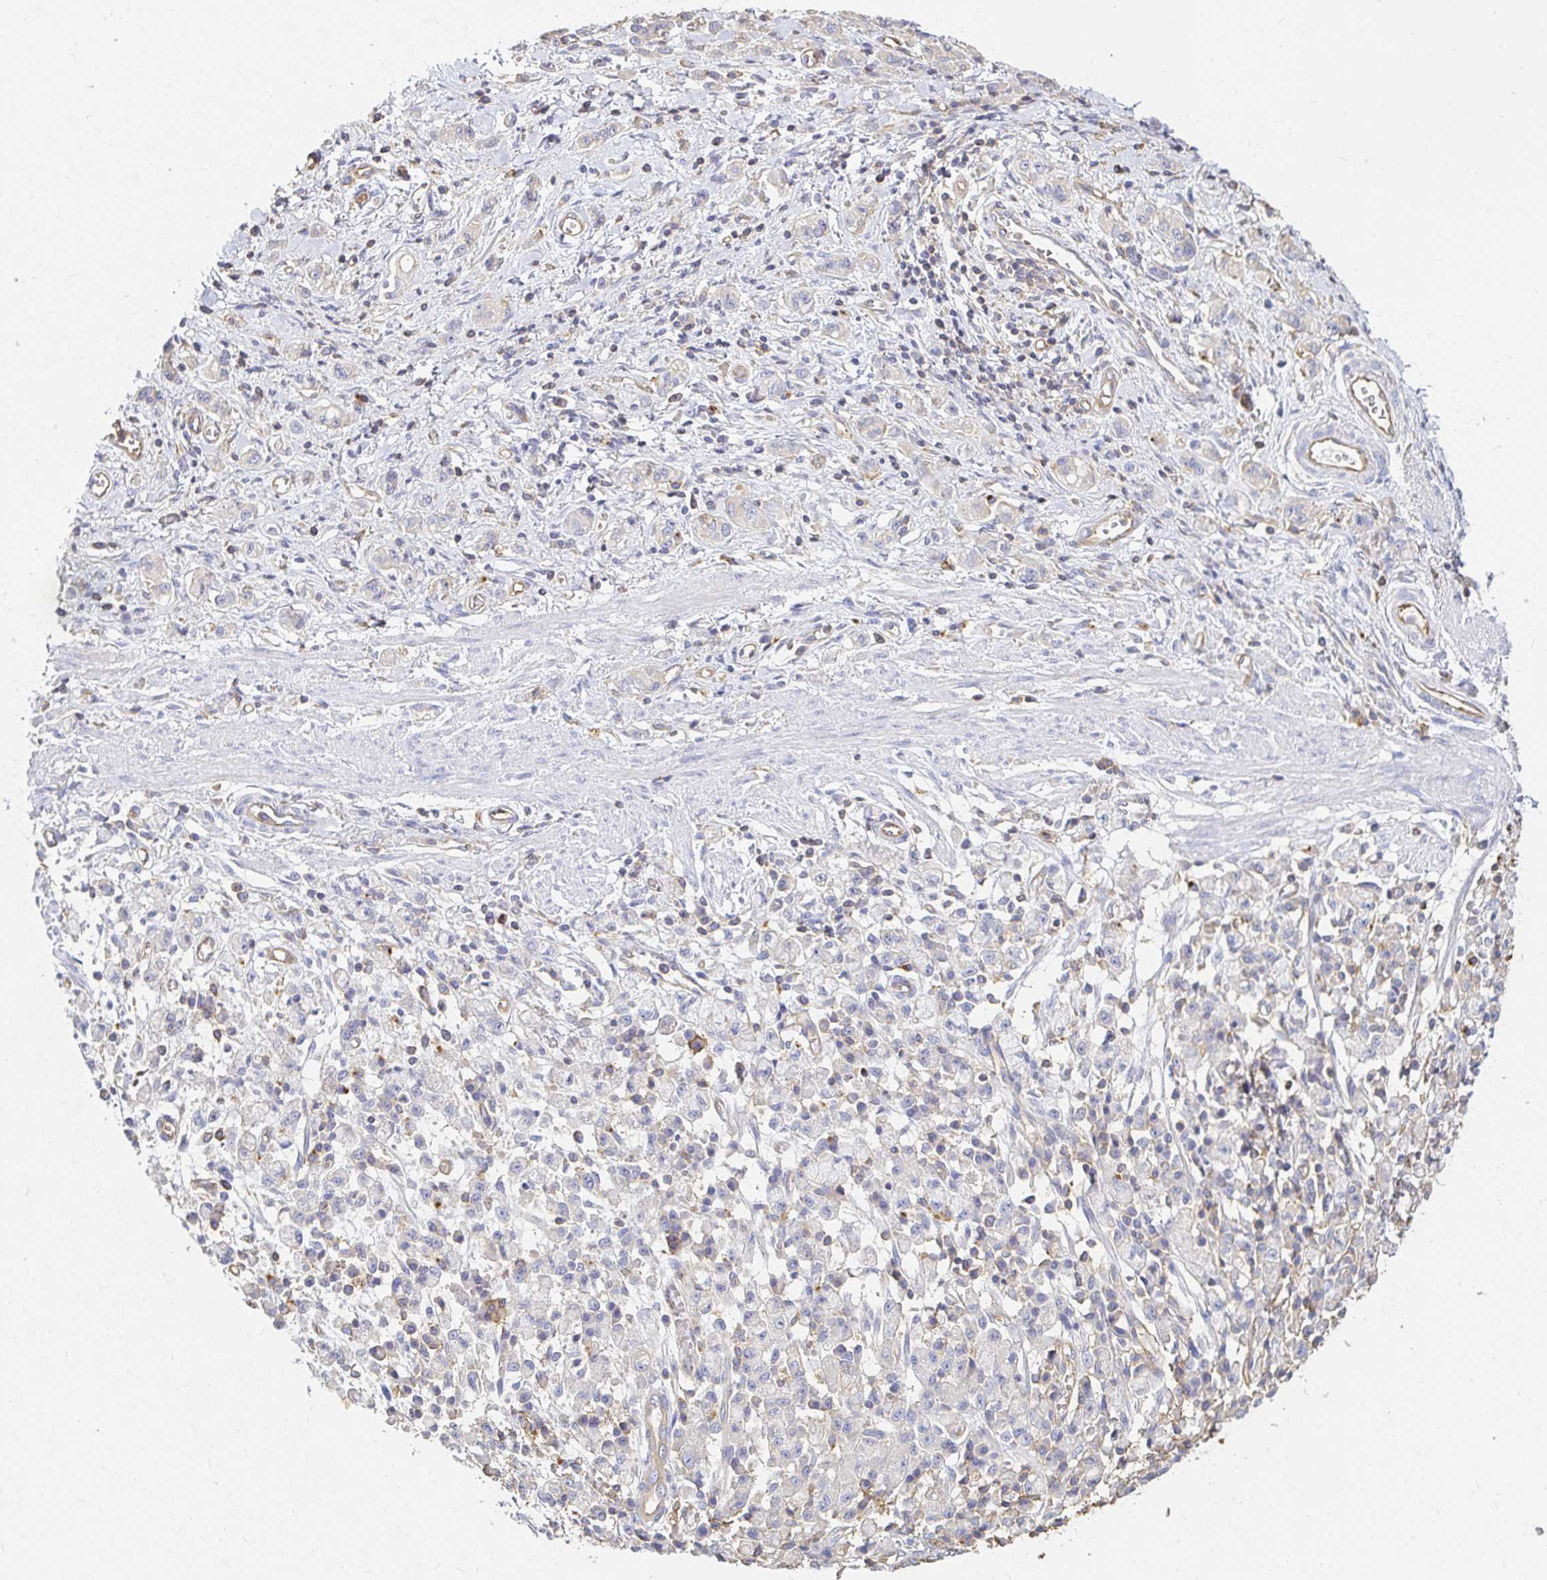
{"staining": {"intensity": "negative", "quantity": "none", "location": "none"}, "tissue": "stomach cancer", "cell_type": "Tumor cells", "image_type": "cancer", "snomed": [{"axis": "morphology", "description": "Adenocarcinoma, NOS"}, {"axis": "topography", "description": "Stomach"}], "caption": "Tumor cells are negative for brown protein staining in stomach cancer.", "gene": "TSPAN19", "patient": {"sex": "male", "age": 77}}